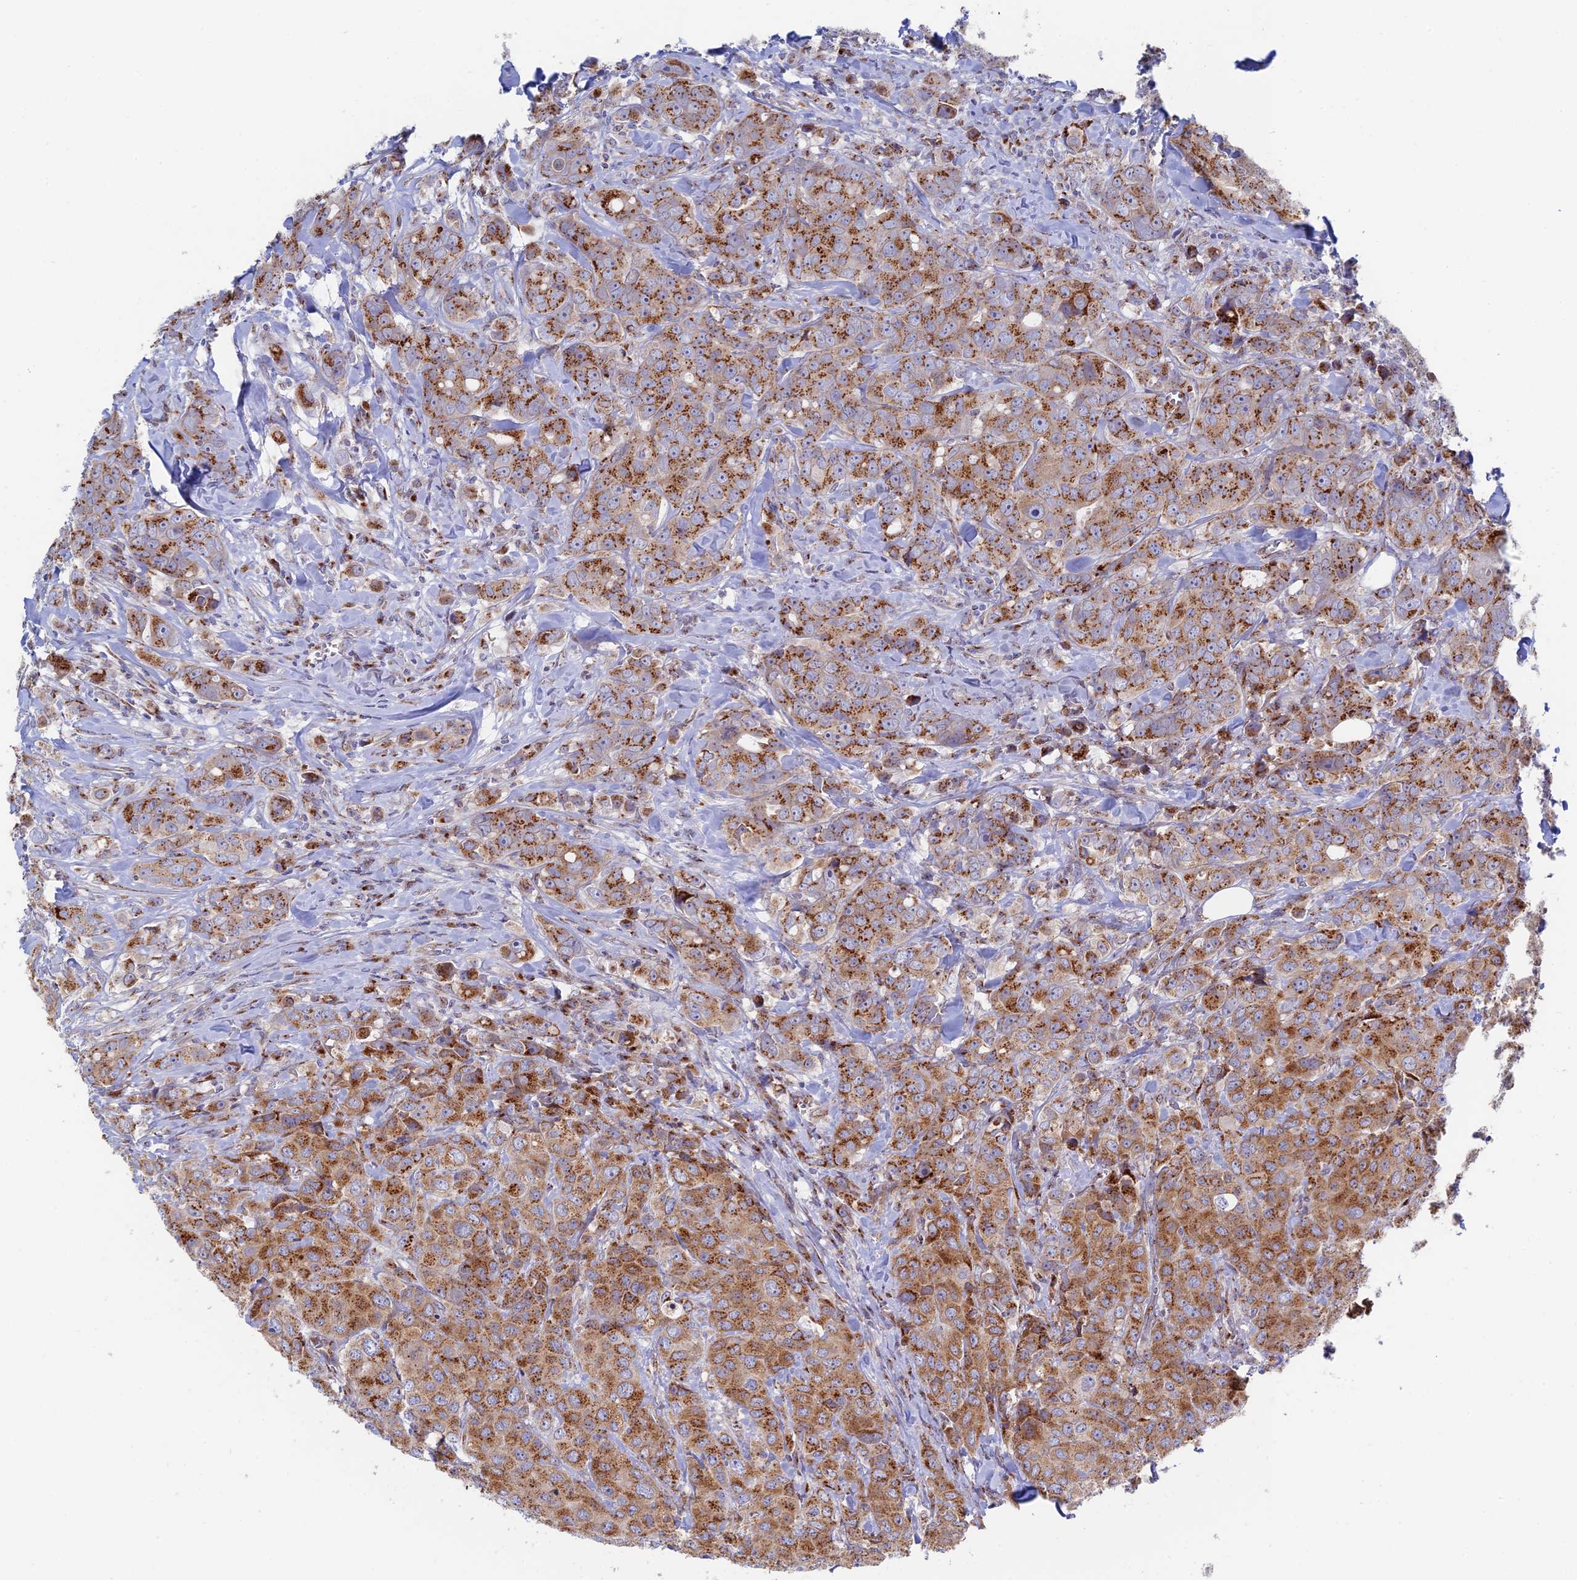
{"staining": {"intensity": "moderate", "quantity": ">75%", "location": "cytoplasmic/membranous"}, "tissue": "breast cancer", "cell_type": "Tumor cells", "image_type": "cancer", "snomed": [{"axis": "morphology", "description": "Duct carcinoma"}, {"axis": "topography", "description": "Breast"}], "caption": "There is medium levels of moderate cytoplasmic/membranous expression in tumor cells of breast cancer (intraductal carcinoma), as demonstrated by immunohistochemical staining (brown color).", "gene": "HS2ST1", "patient": {"sex": "female", "age": 43}}